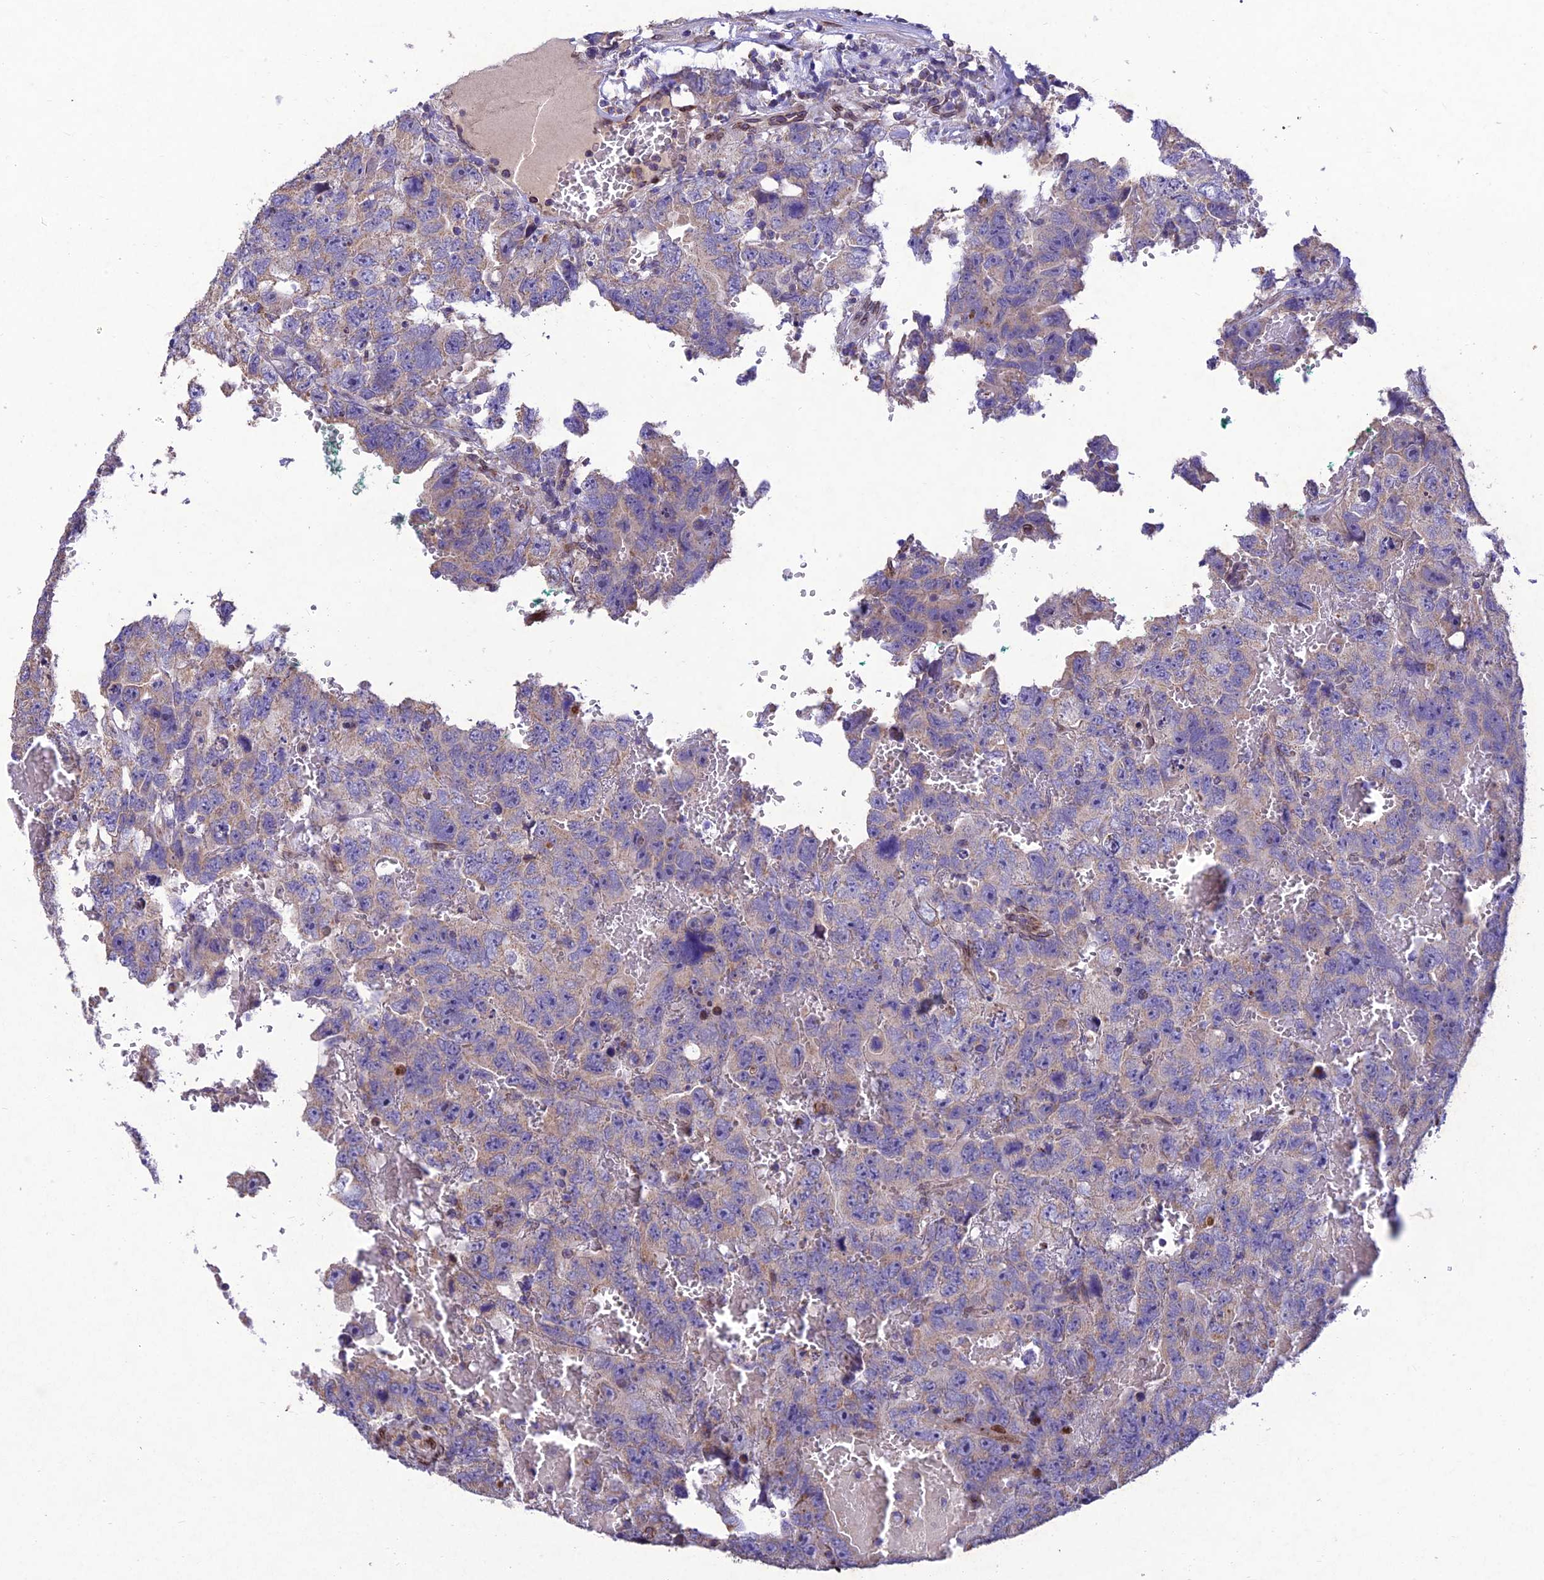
{"staining": {"intensity": "negative", "quantity": "none", "location": "none"}, "tissue": "testis cancer", "cell_type": "Tumor cells", "image_type": "cancer", "snomed": [{"axis": "morphology", "description": "Carcinoma, Embryonal, NOS"}, {"axis": "topography", "description": "Testis"}], "caption": "This micrograph is of testis cancer (embryonal carcinoma) stained with IHC to label a protein in brown with the nuclei are counter-stained blue. There is no staining in tumor cells.", "gene": "MGAT2", "patient": {"sex": "male", "age": 45}}